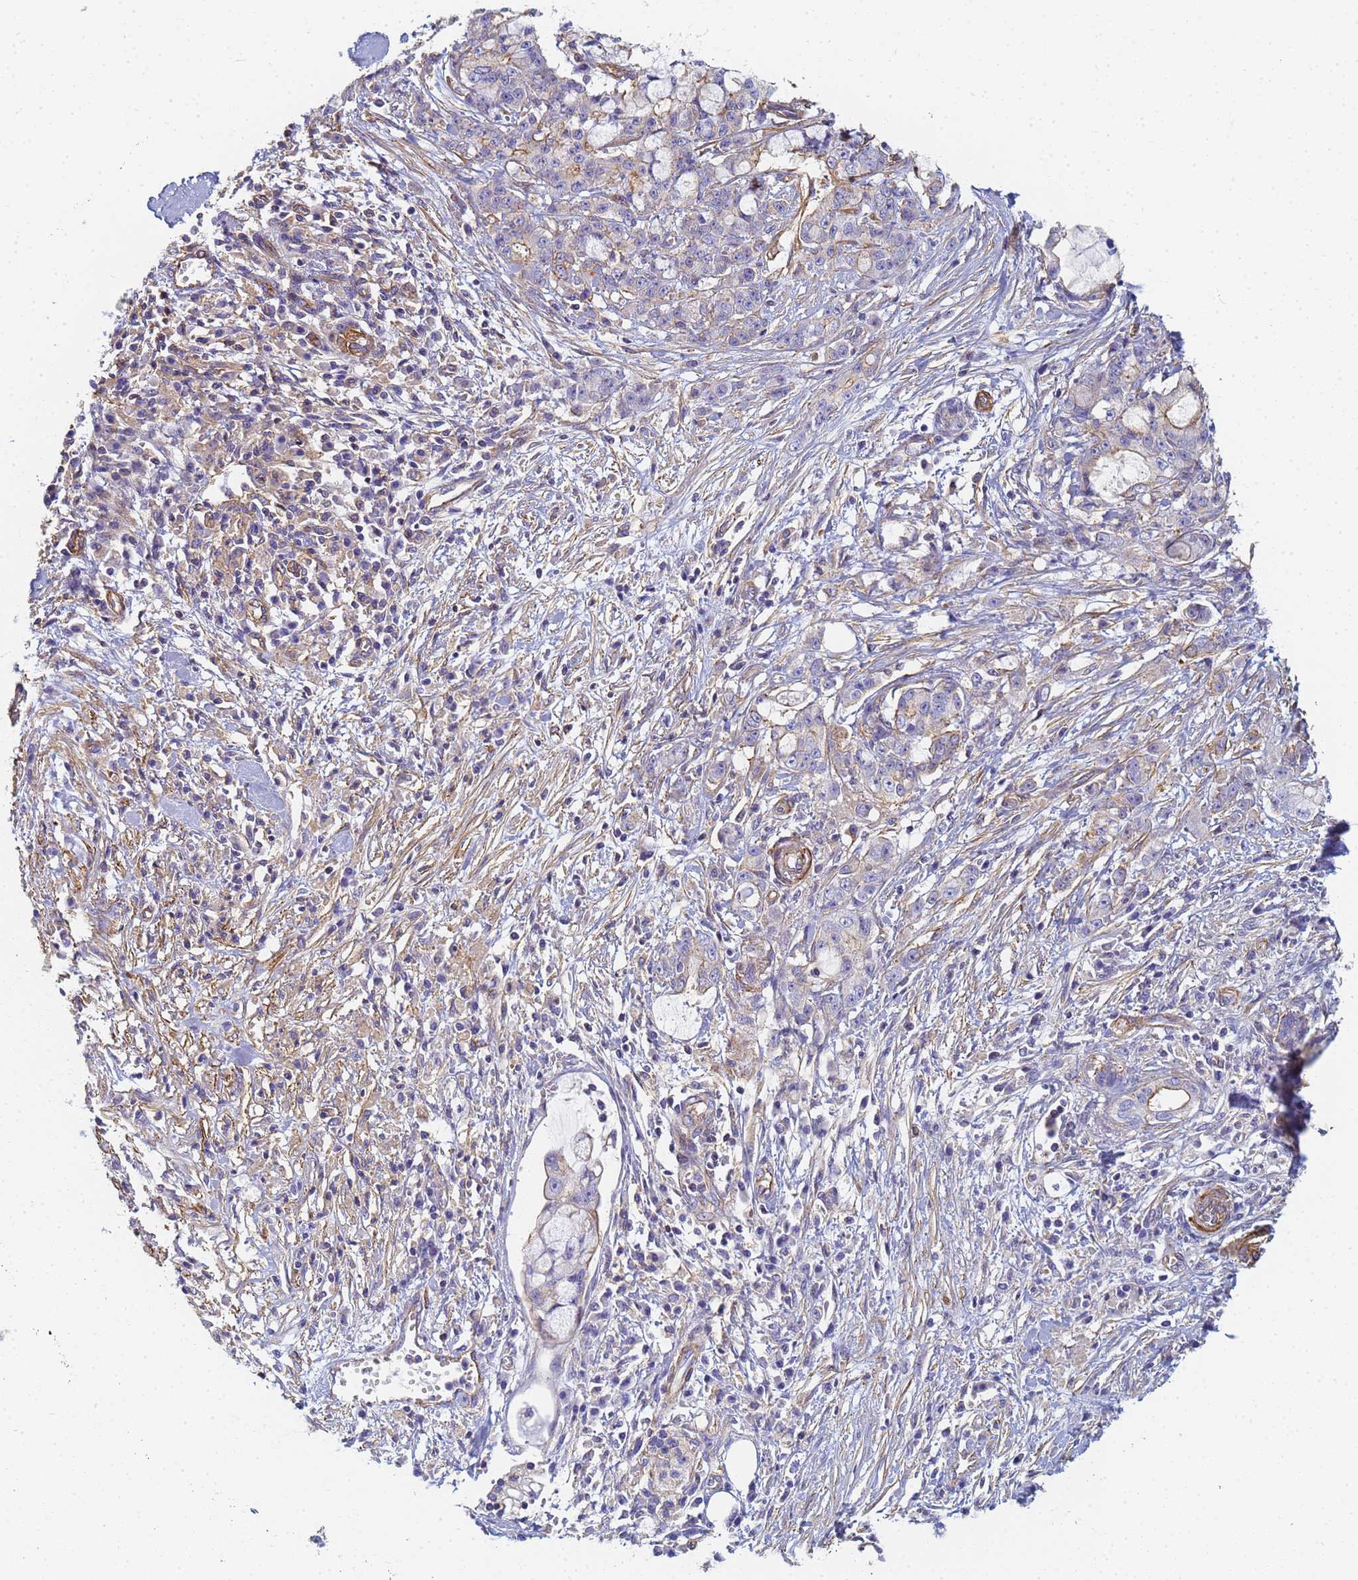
{"staining": {"intensity": "moderate", "quantity": "<25%", "location": "cytoplasmic/membranous"}, "tissue": "pancreatic cancer", "cell_type": "Tumor cells", "image_type": "cancer", "snomed": [{"axis": "morphology", "description": "Adenocarcinoma, NOS"}, {"axis": "topography", "description": "Pancreas"}], "caption": "Pancreatic adenocarcinoma stained with DAB immunohistochemistry (IHC) exhibits low levels of moderate cytoplasmic/membranous staining in approximately <25% of tumor cells.", "gene": "TPM1", "patient": {"sex": "female", "age": 73}}